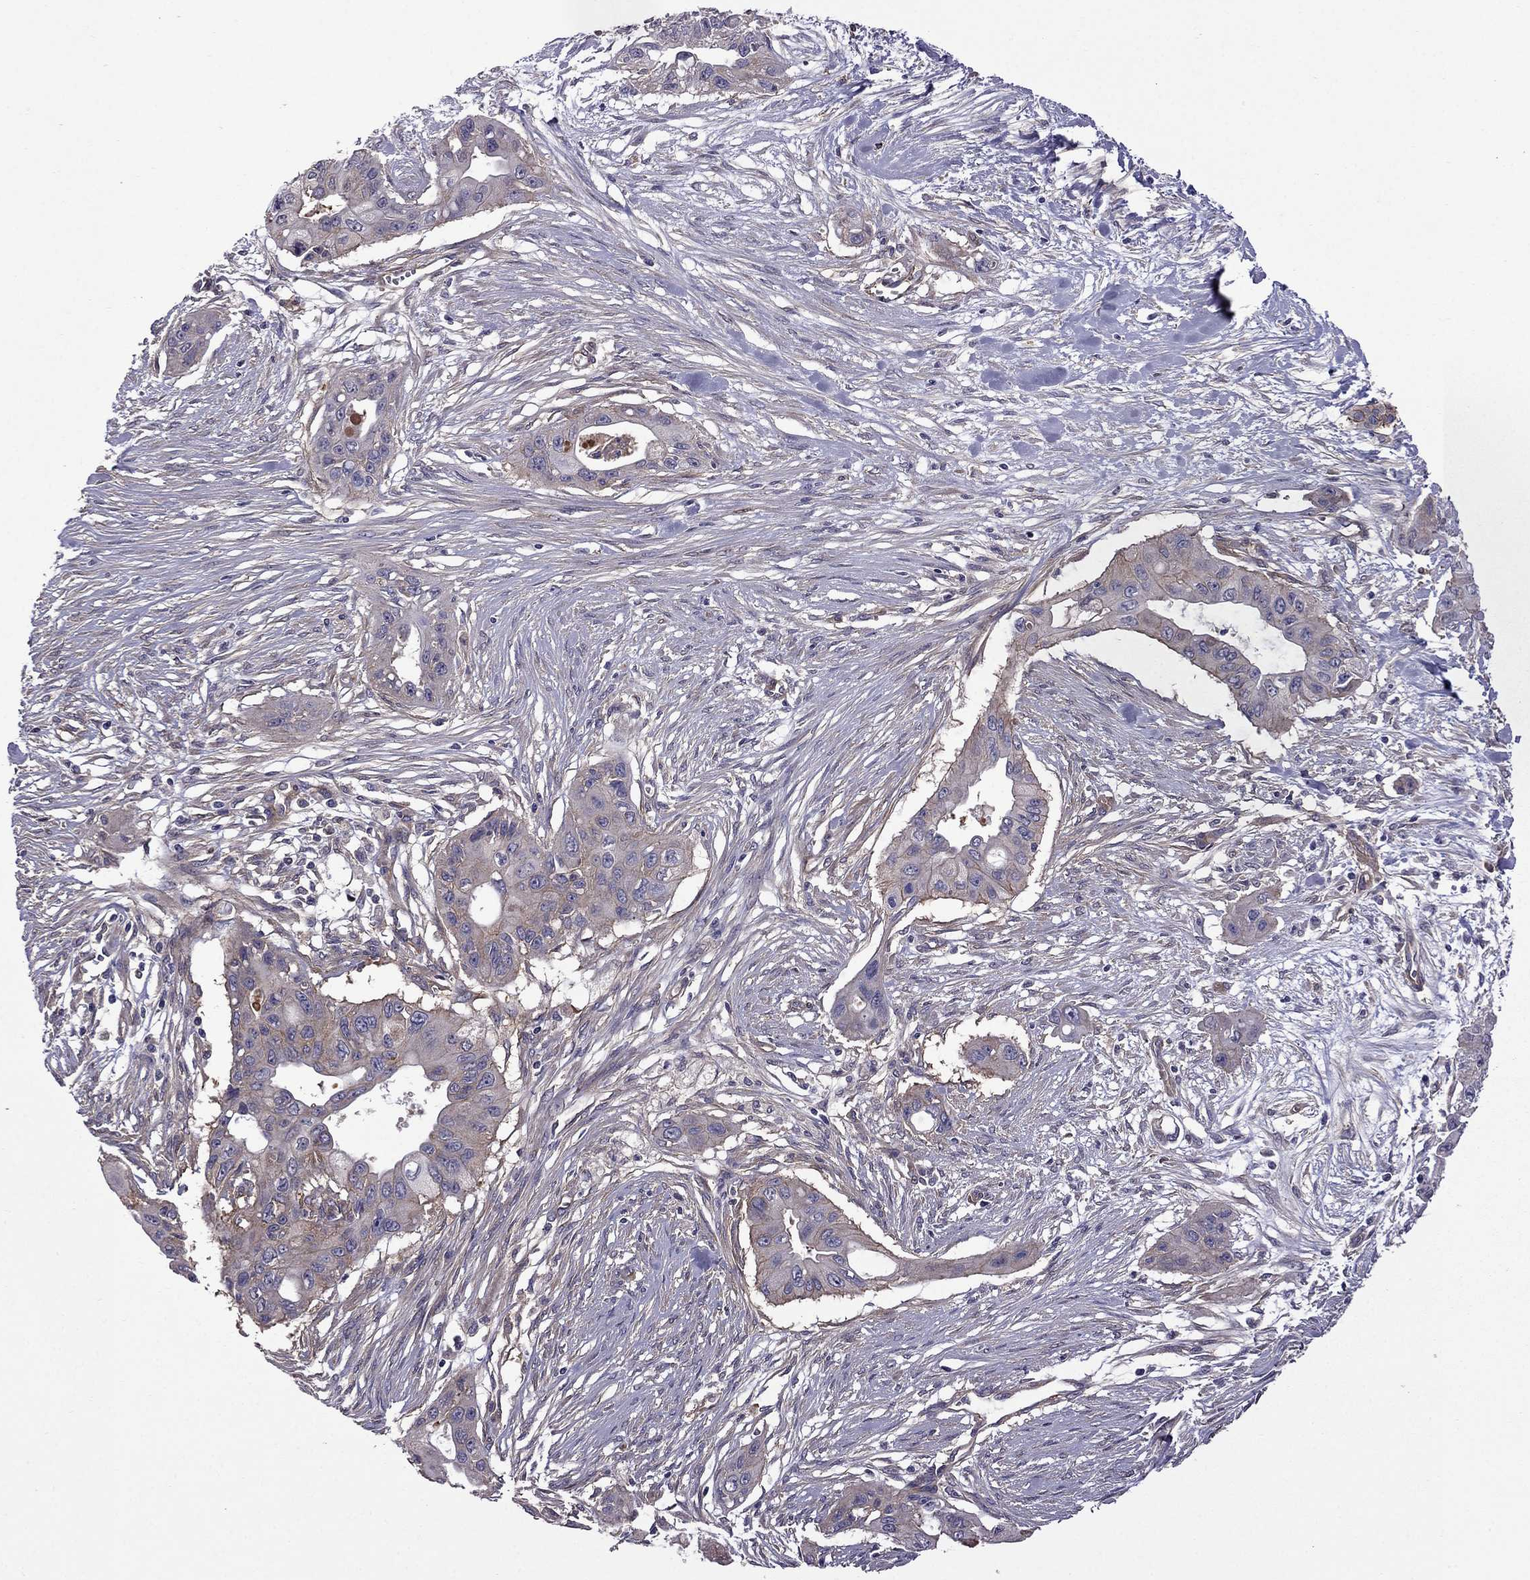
{"staining": {"intensity": "moderate", "quantity": "25%-75%", "location": "cytoplasmic/membranous"}, "tissue": "pancreatic cancer", "cell_type": "Tumor cells", "image_type": "cancer", "snomed": [{"axis": "morphology", "description": "Adenocarcinoma, NOS"}, {"axis": "topography", "description": "Pancreas"}], "caption": "Pancreatic cancer (adenocarcinoma) stained with immunohistochemistry (IHC) displays moderate cytoplasmic/membranous staining in approximately 25%-75% of tumor cells.", "gene": "ITGB1", "patient": {"sex": "male", "age": 60}}